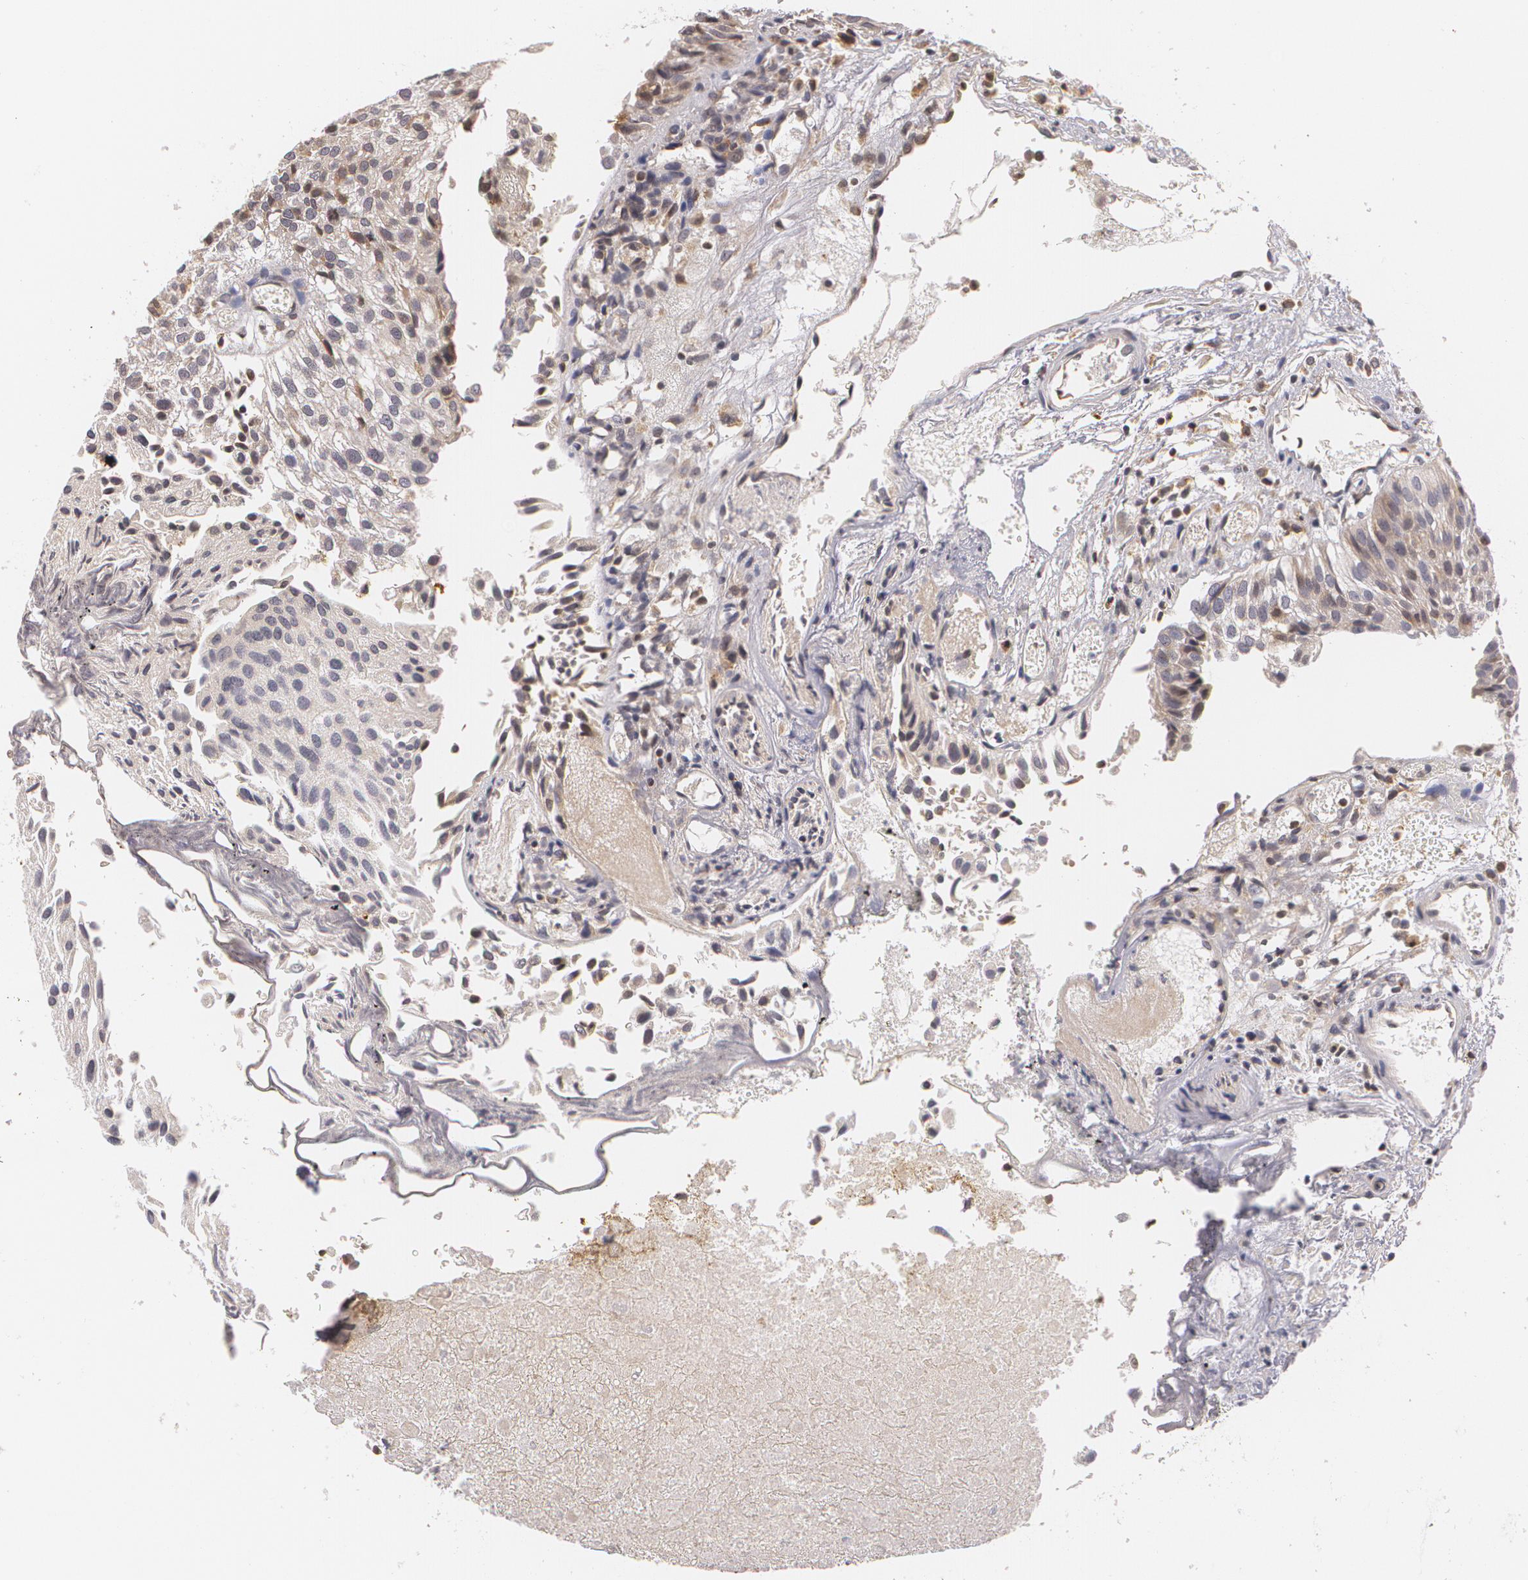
{"staining": {"intensity": "weak", "quantity": ">75%", "location": "cytoplasmic/membranous"}, "tissue": "urothelial cancer", "cell_type": "Tumor cells", "image_type": "cancer", "snomed": [{"axis": "morphology", "description": "Urothelial carcinoma, Low grade"}, {"axis": "topography", "description": "Urinary bladder"}], "caption": "Urothelial carcinoma (low-grade) stained with a protein marker shows weak staining in tumor cells.", "gene": "VAV3", "patient": {"sex": "female", "age": 89}}